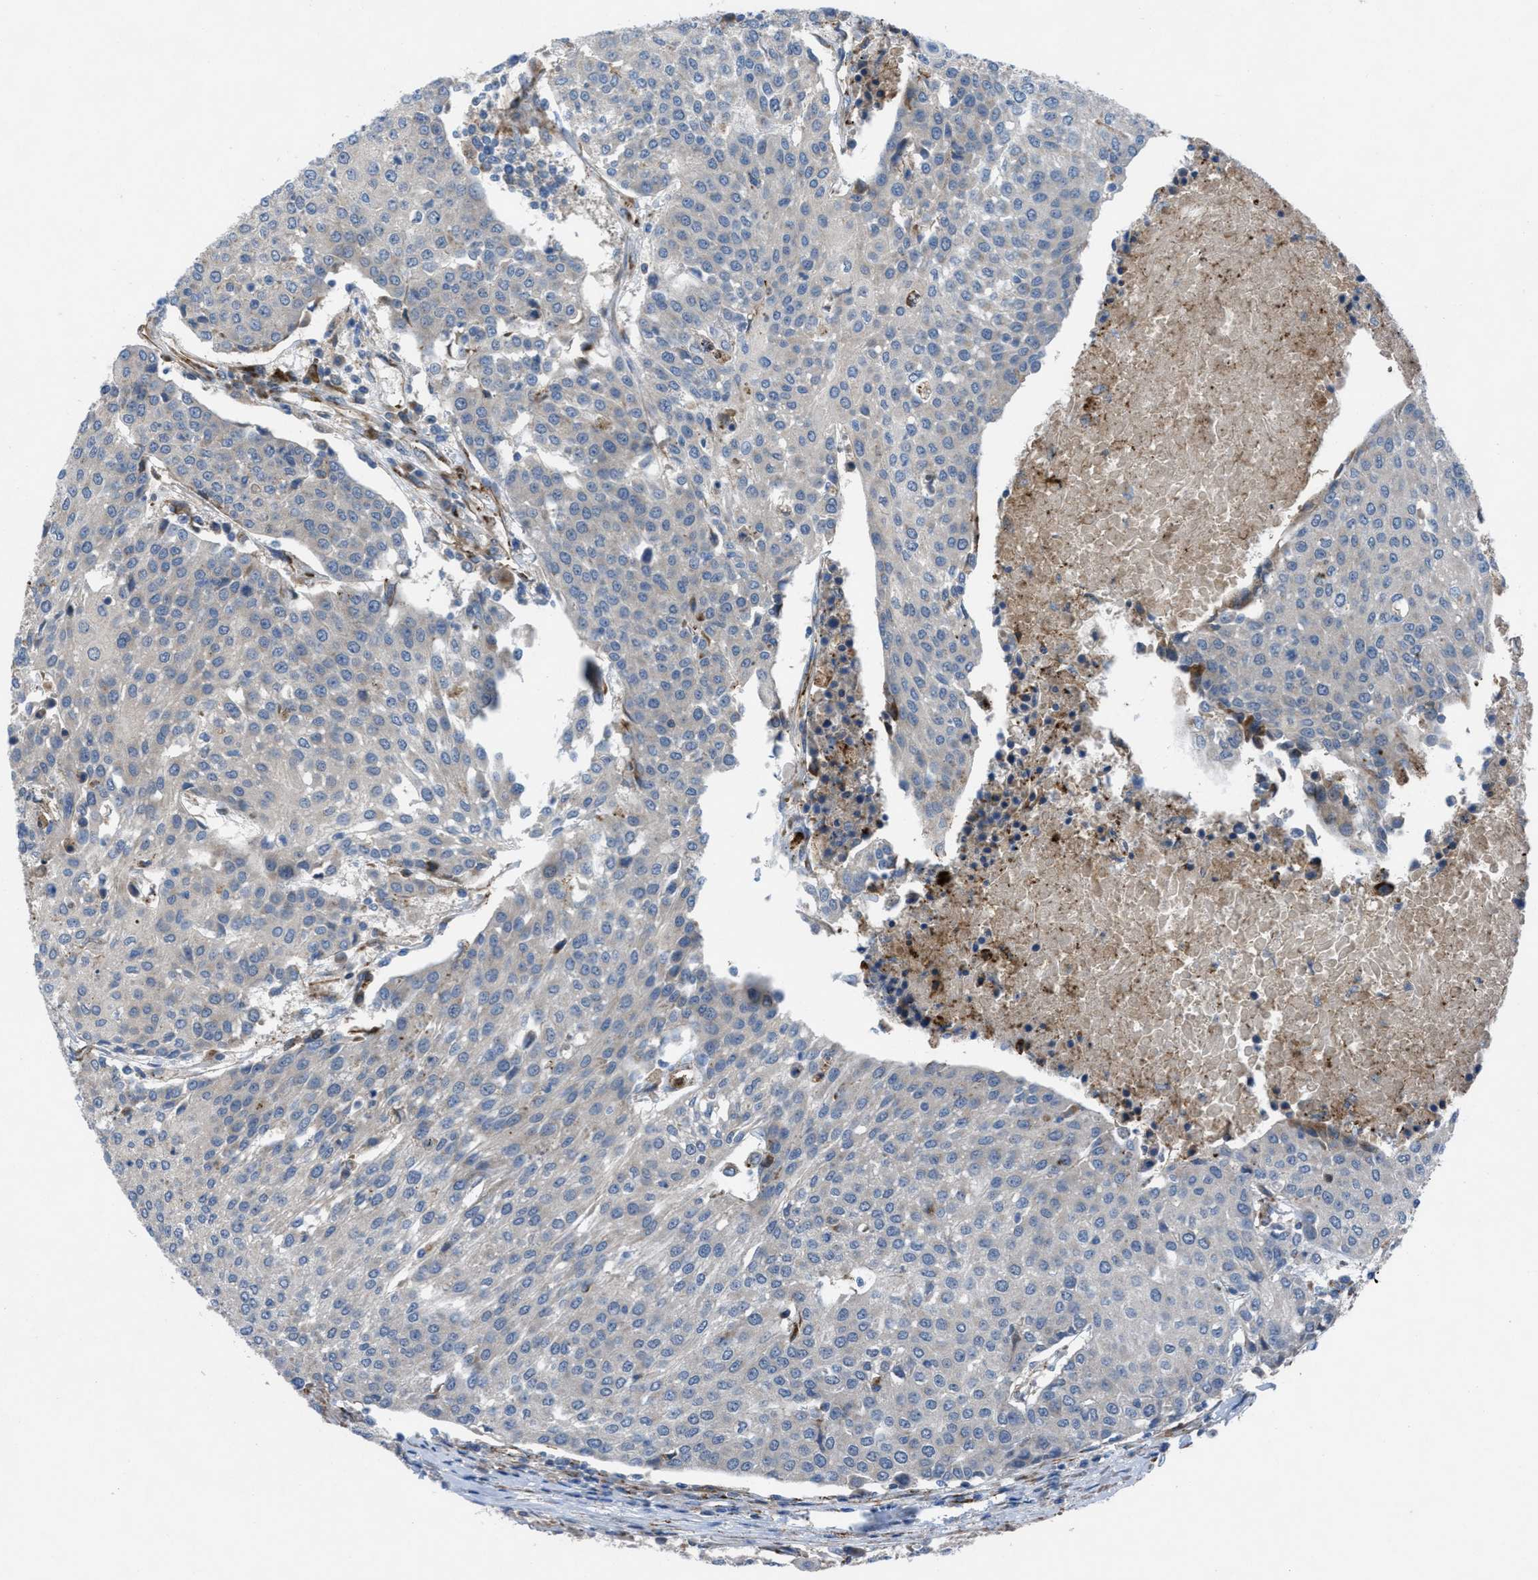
{"staining": {"intensity": "negative", "quantity": "none", "location": "none"}, "tissue": "urothelial cancer", "cell_type": "Tumor cells", "image_type": "cancer", "snomed": [{"axis": "morphology", "description": "Urothelial carcinoma, High grade"}, {"axis": "topography", "description": "Urinary bladder"}], "caption": "A histopathology image of human urothelial carcinoma (high-grade) is negative for staining in tumor cells.", "gene": "SLC6A9", "patient": {"sex": "female", "age": 85}}